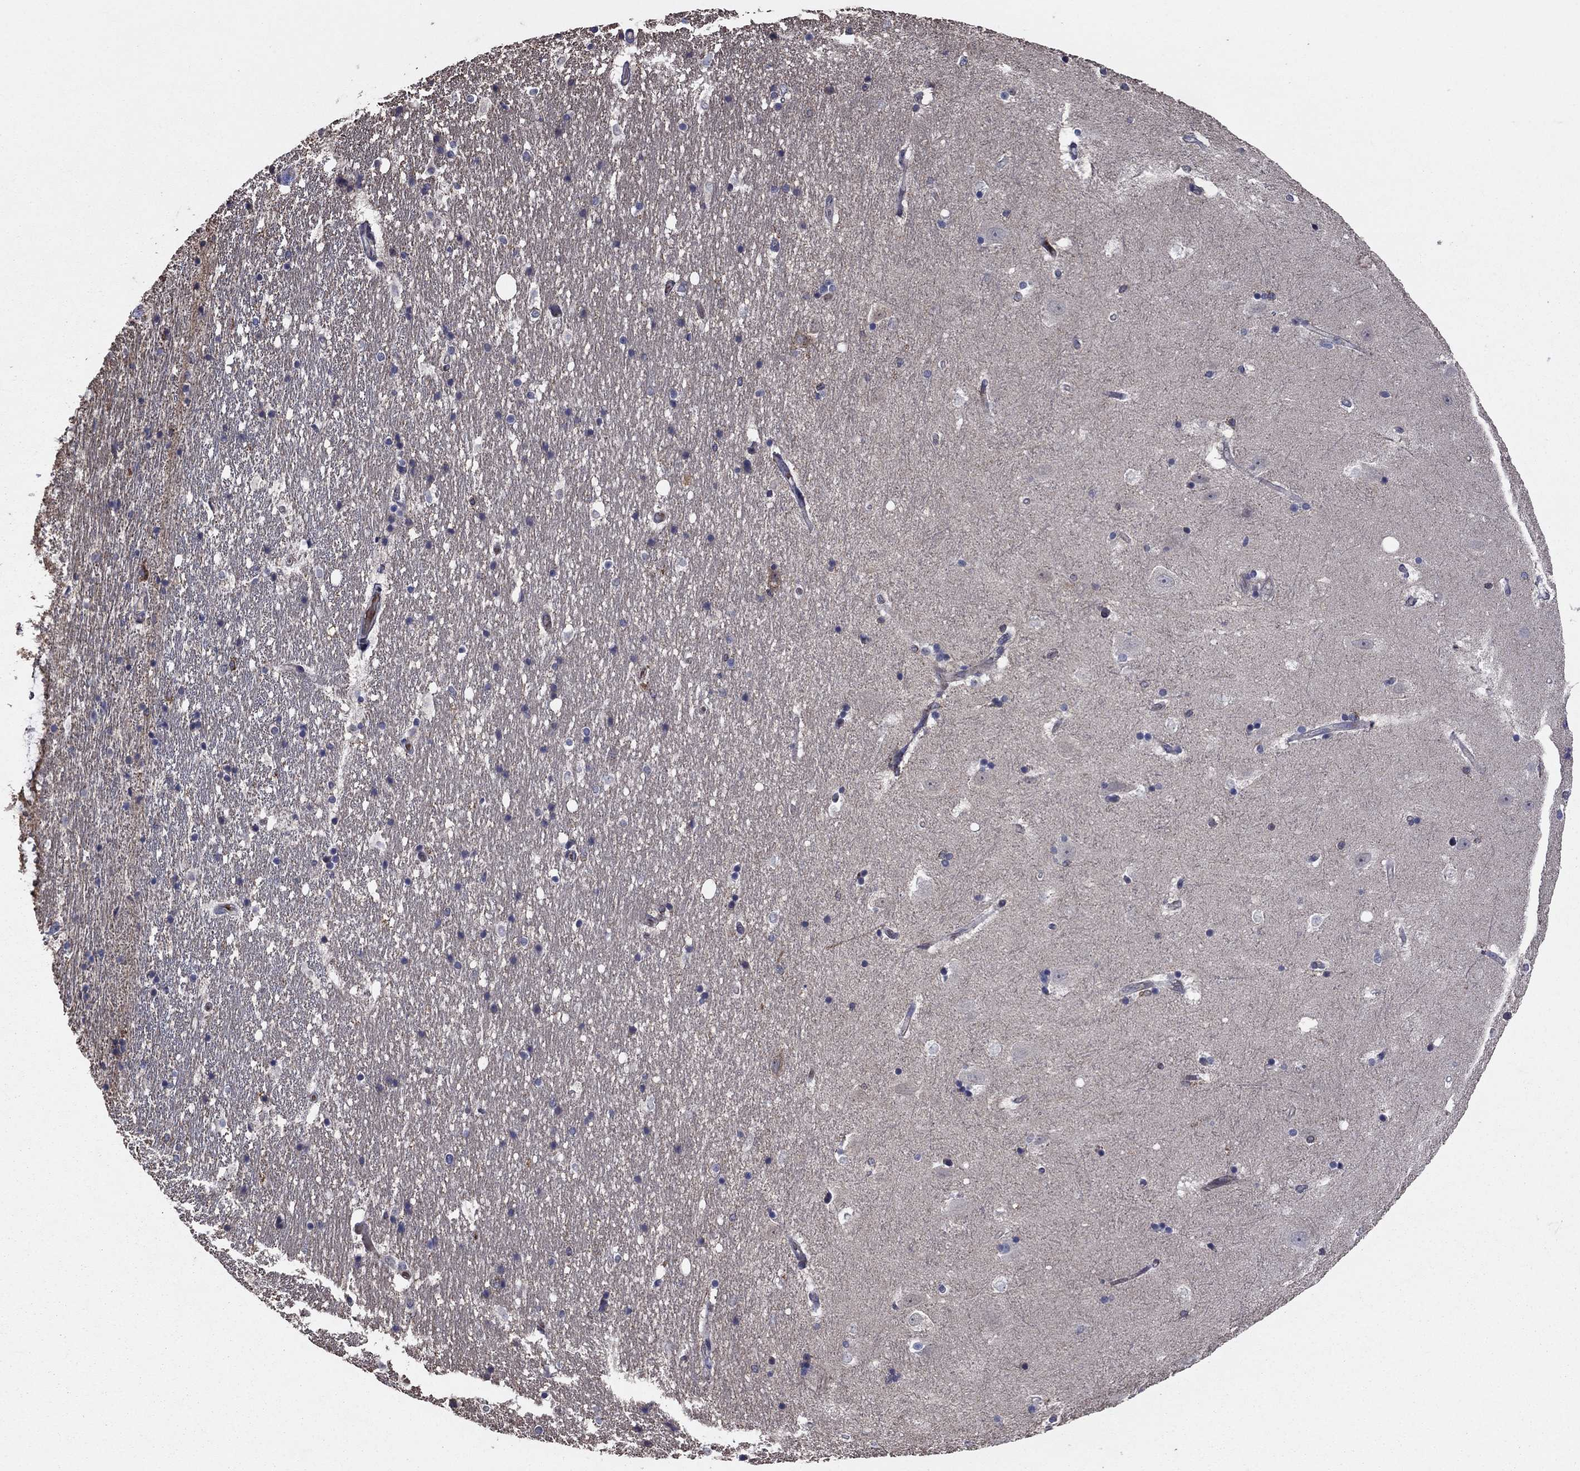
{"staining": {"intensity": "negative", "quantity": "none", "location": "none"}, "tissue": "hippocampus", "cell_type": "Glial cells", "image_type": "normal", "snomed": [{"axis": "morphology", "description": "Normal tissue, NOS"}, {"axis": "topography", "description": "Hippocampus"}], "caption": "Photomicrograph shows no significant protein staining in glial cells of benign hippocampus. (Immunohistochemistry, brightfield microscopy, high magnification).", "gene": "MEA1", "patient": {"sex": "male", "age": 49}}